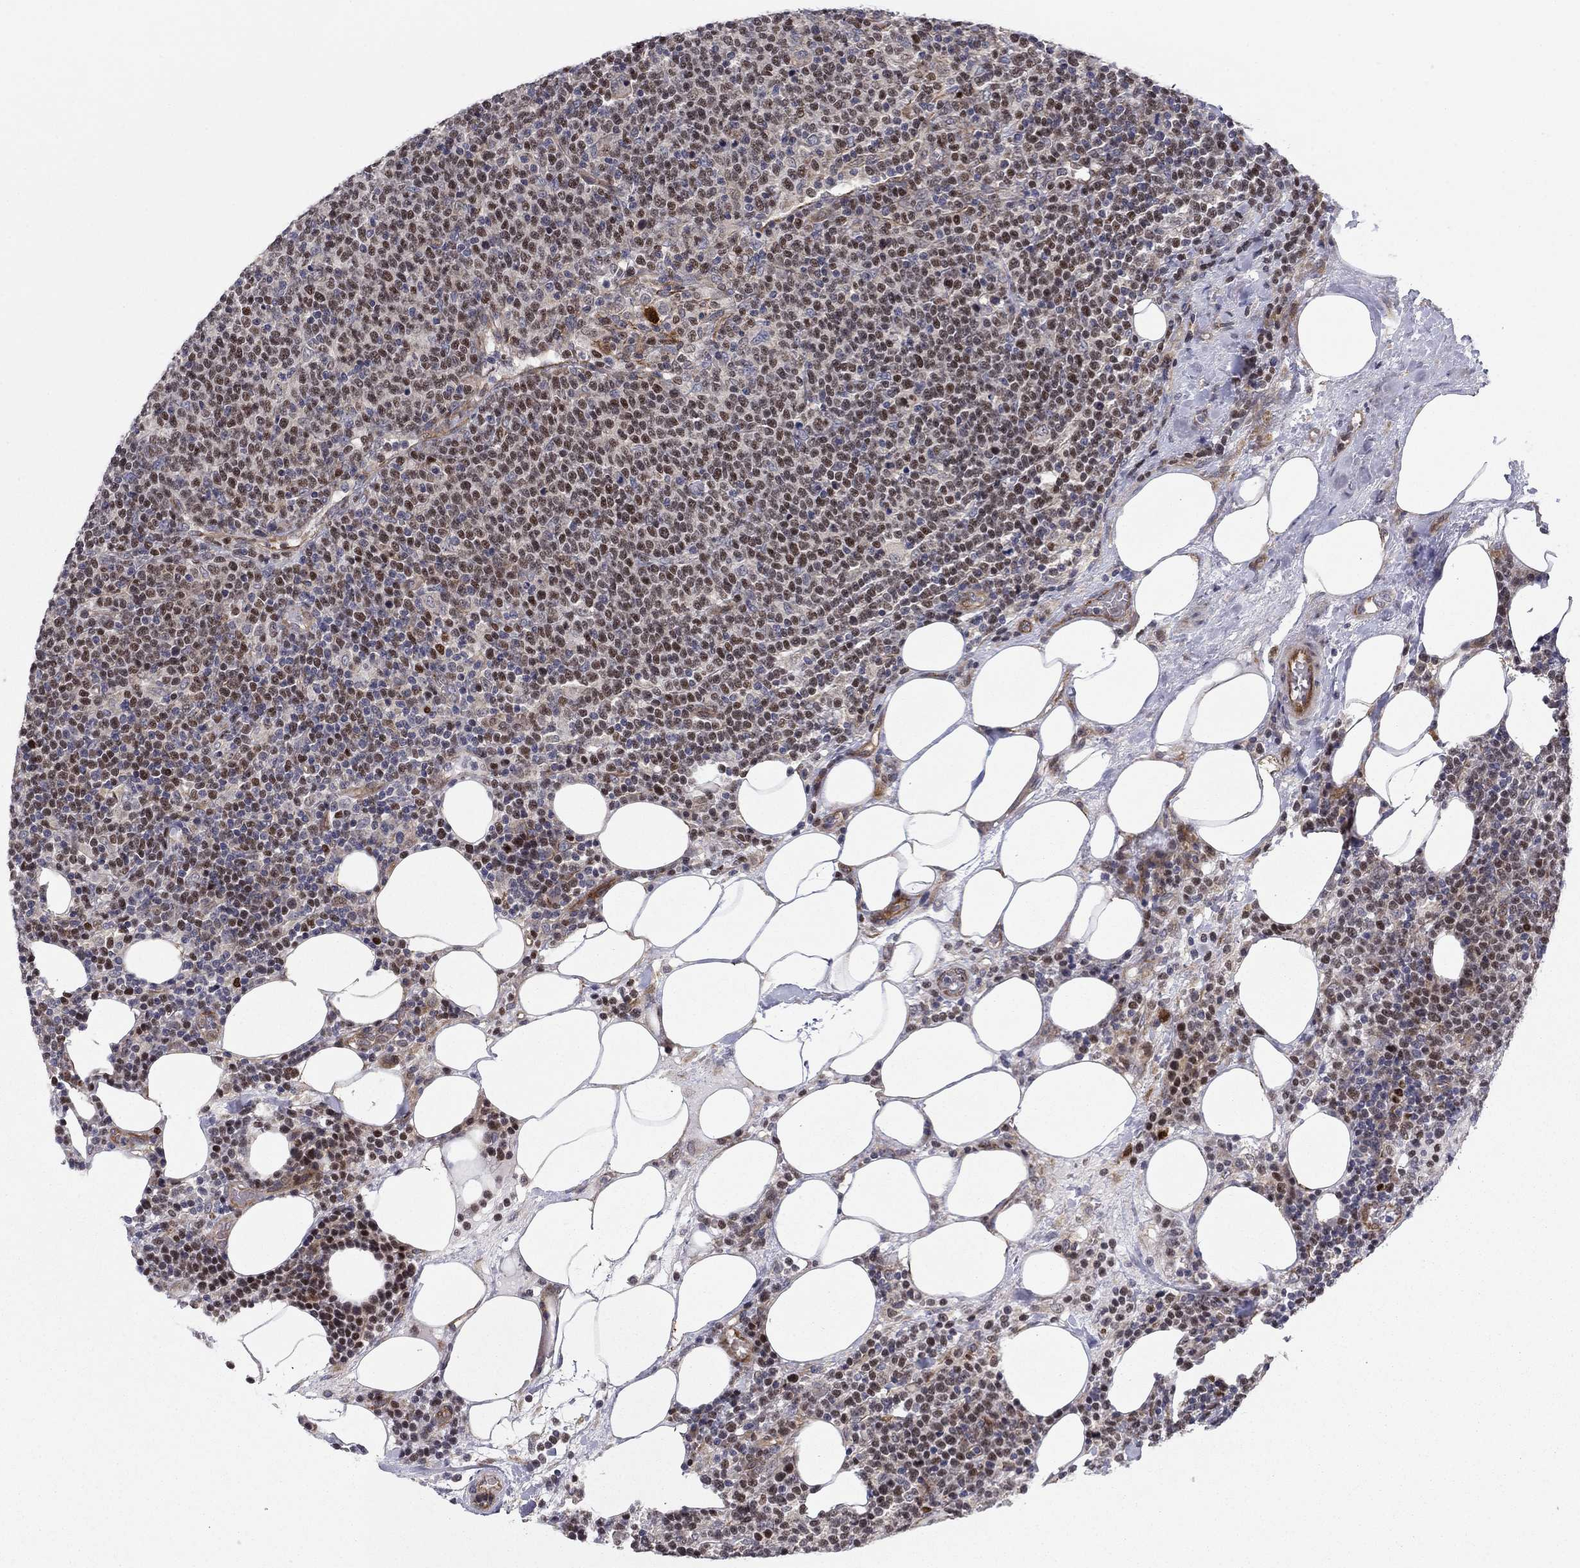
{"staining": {"intensity": "moderate", "quantity": "25%-75%", "location": "nuclear"}, "tissue": "lymphoma", "cell_type": "Tumor cells", "image_type": "cancer", "snomed": [{"axis": "morphology", "description": "Malignant lymphoma, non-Hodgkin's type, High grade"}, {"axis": "topography", "description": "Lymph node"}], "caption": "This is an image of immunohistochemistry staining of high-grade malignant lymphoma, non-Hodgkin's type, which shows moderate expression in the nuclear of tumor cells.", "gene": "BCL11A", "patient": {"sex": "male", "age": 61}}